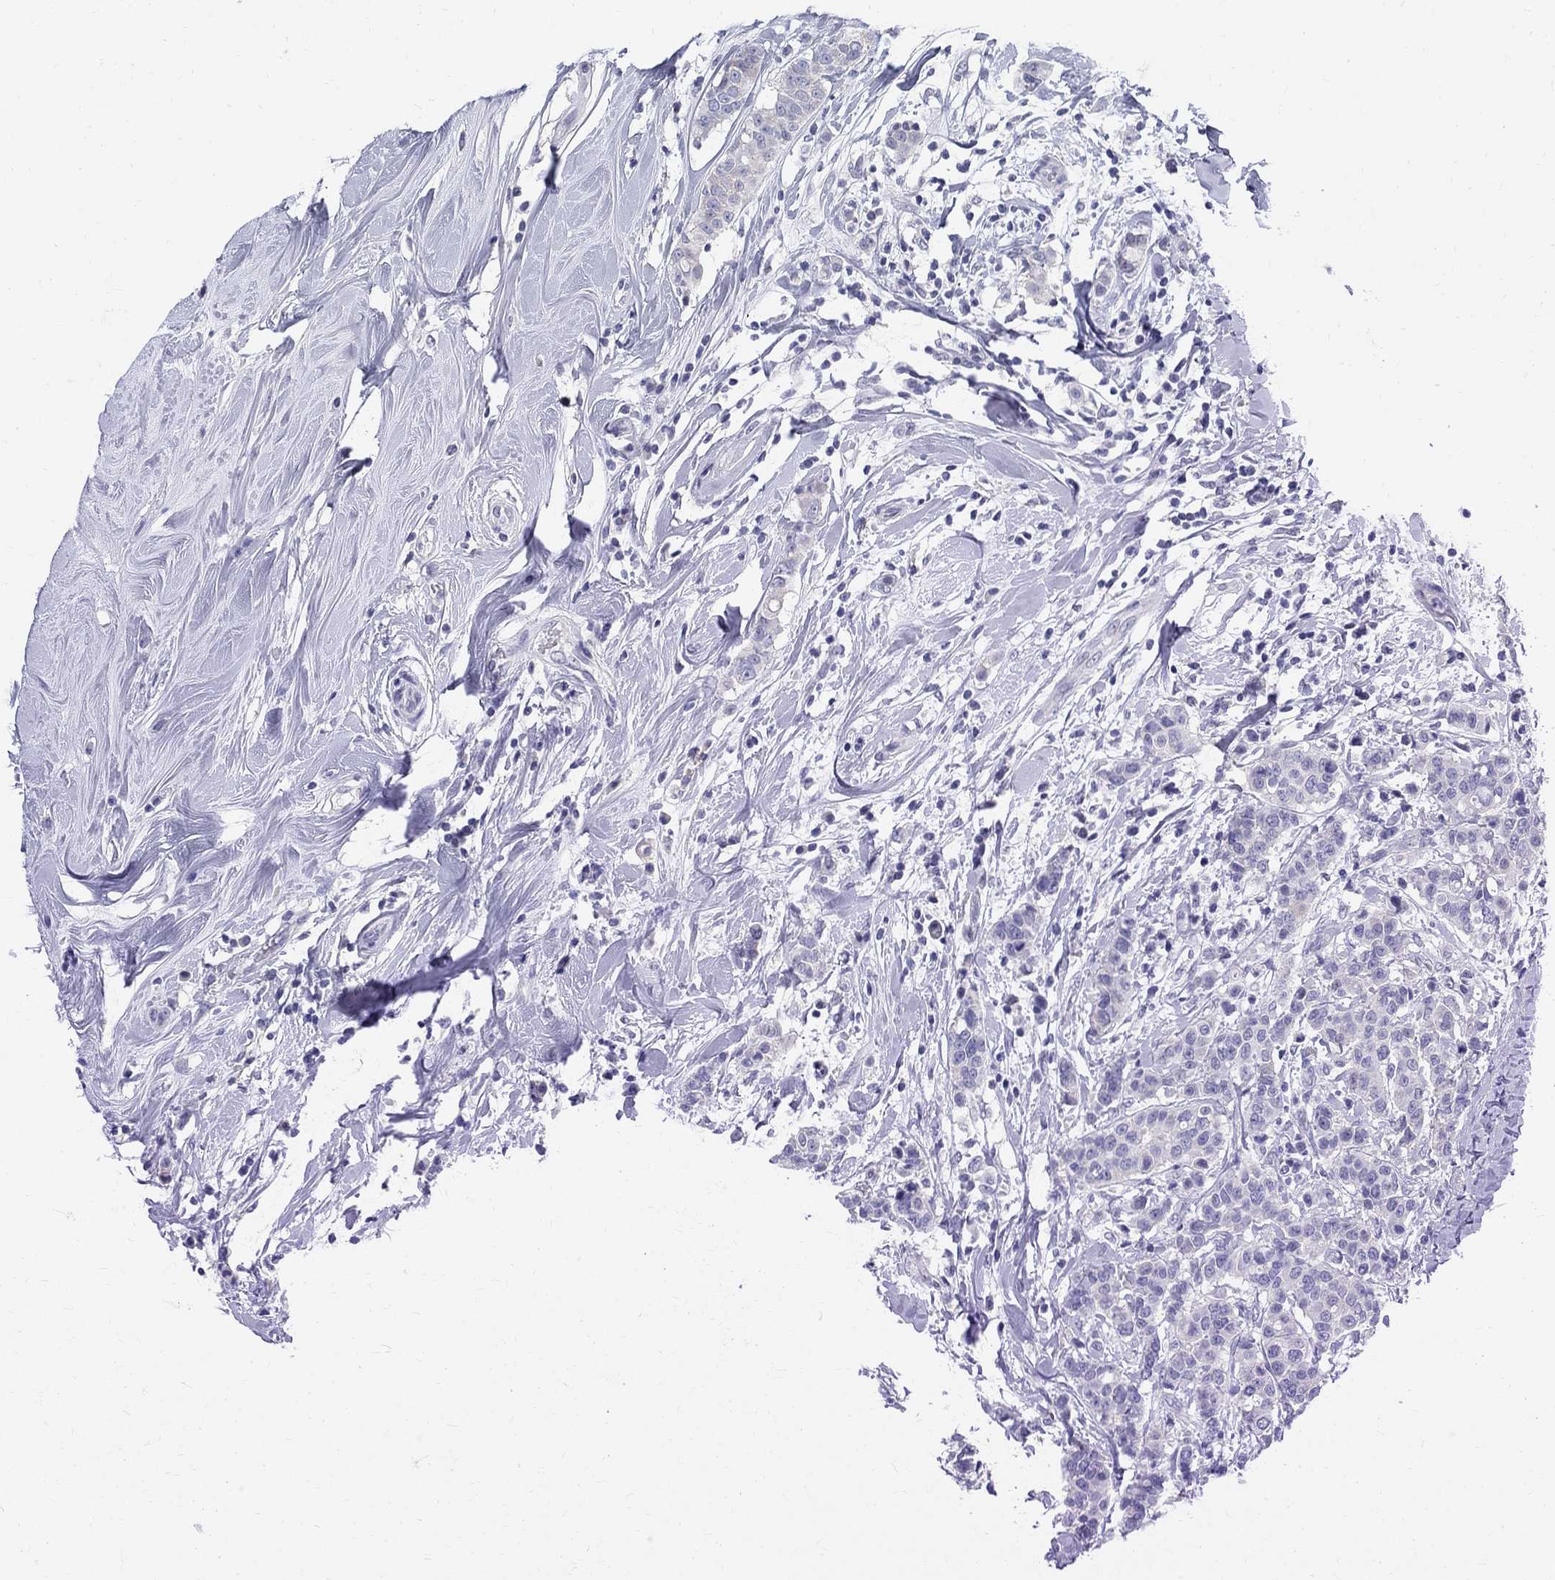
{"staining": {"intensity": "negative", "quantity": "none", "location": "none"}, "tissue": "breast cancer", "cell_type": "Tumor cells", "image_type": "cancer", "snomed": [{"axis": "morphology", "description": "Duct carcinoma"}, {"axis": "topography", "description": "Breast"}], "caption": "Infiltrating ductal carcinoma (breast) was stained to show a protein in brown. There is no significant staining in tumor cells.", "gene": "MAGEB6", "patient": {"sex": "female", "age": 27}}